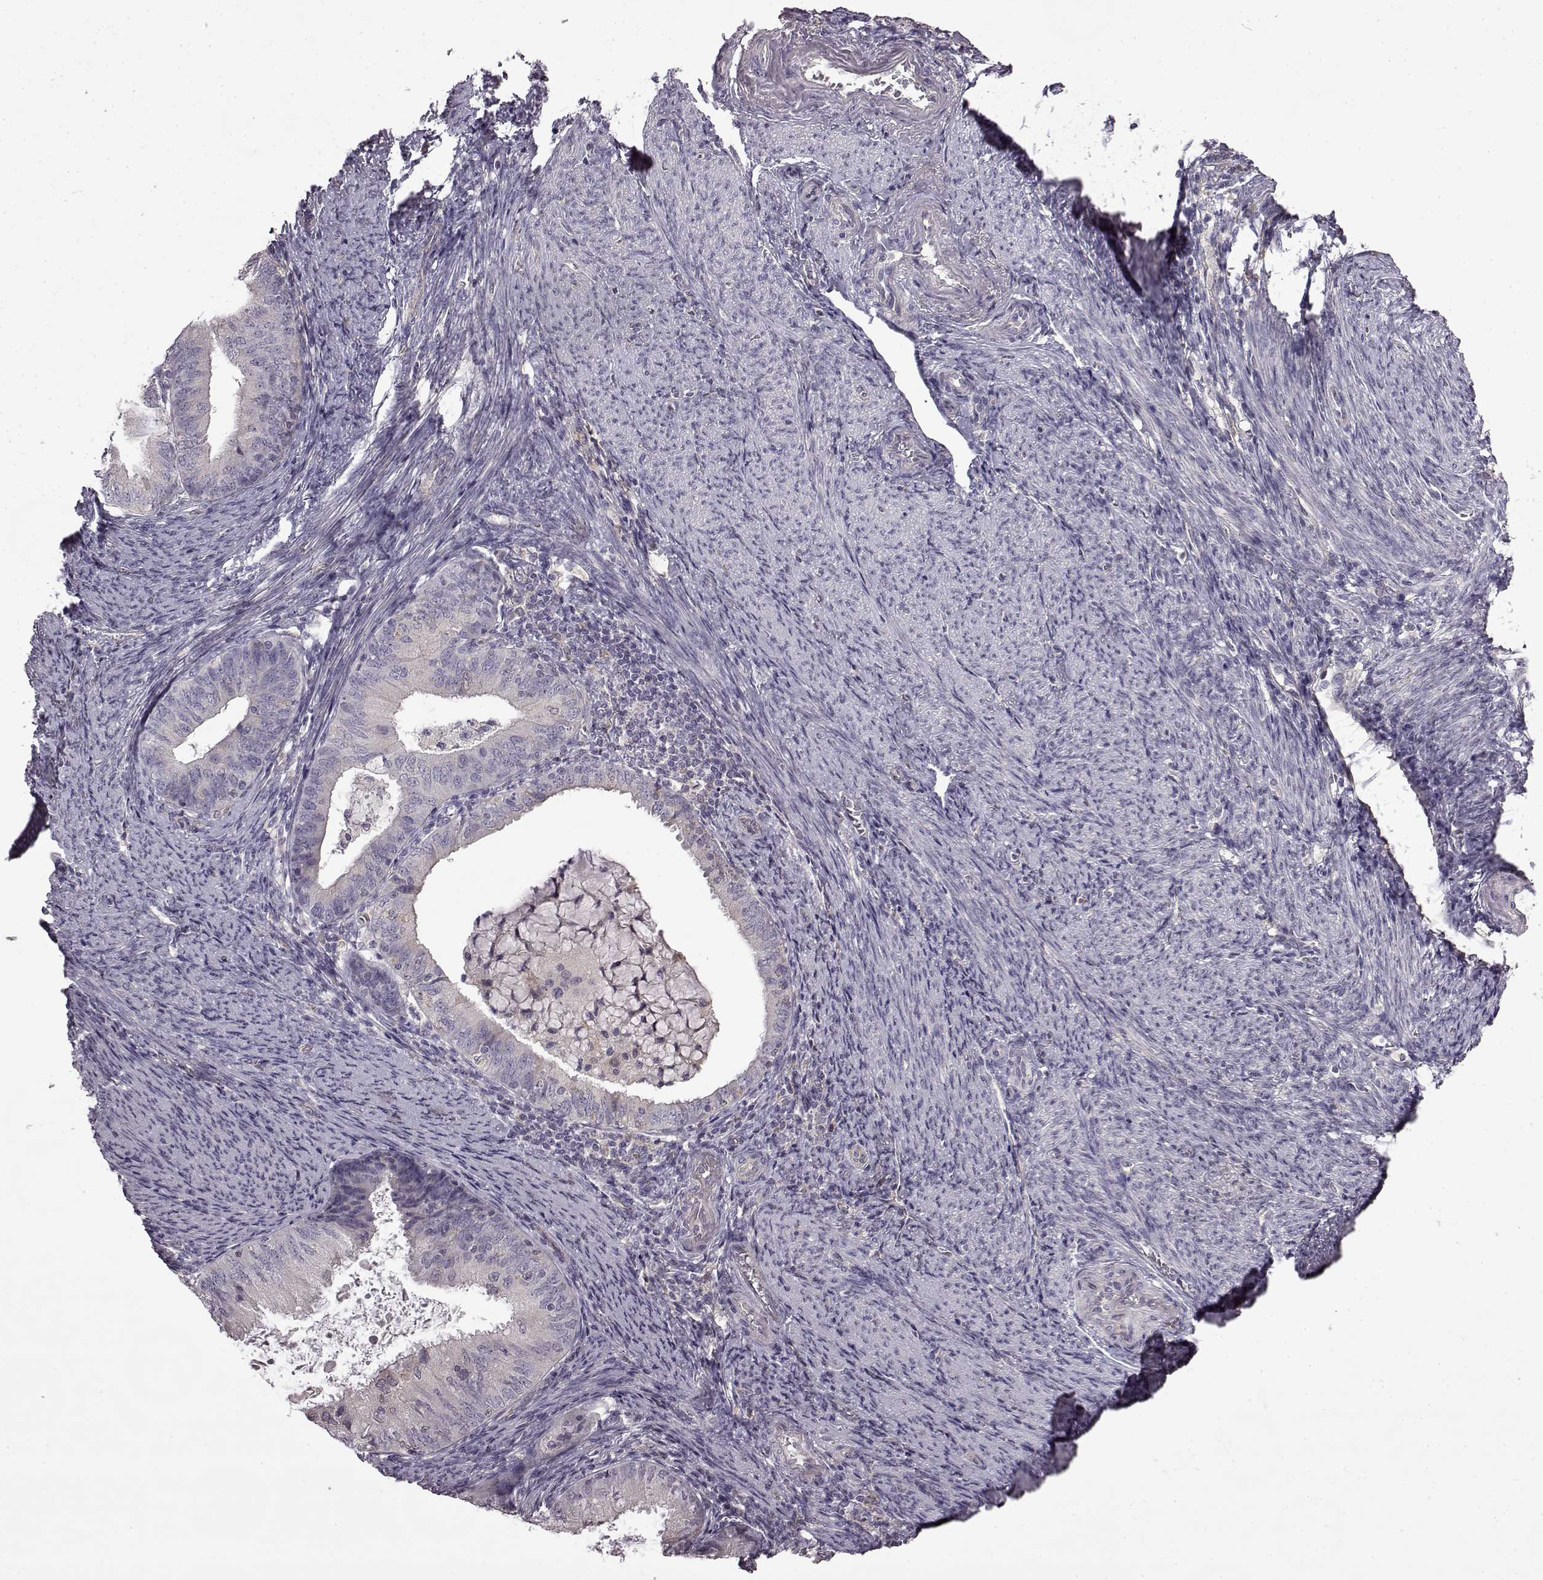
{"staining": {"intensity": "negative", "quantity": "none", "location": "none"}, "tissue": "endometrial cancer", "cell_type": "Tumor cells", "image_type": "cancer", "snomed": [{"axis": "morphology", "description": "Adenocarcinoma, NOS"}, {"axis": "topography", "description": "Endometrium"}], "caption": "IHC image of adenocarcinoma (endometrial) stained for a protein (brown), which shows no positivity in tumor cells.", "gene": "B3GNT6", "patient": {"sex": "female", "age": 57}}